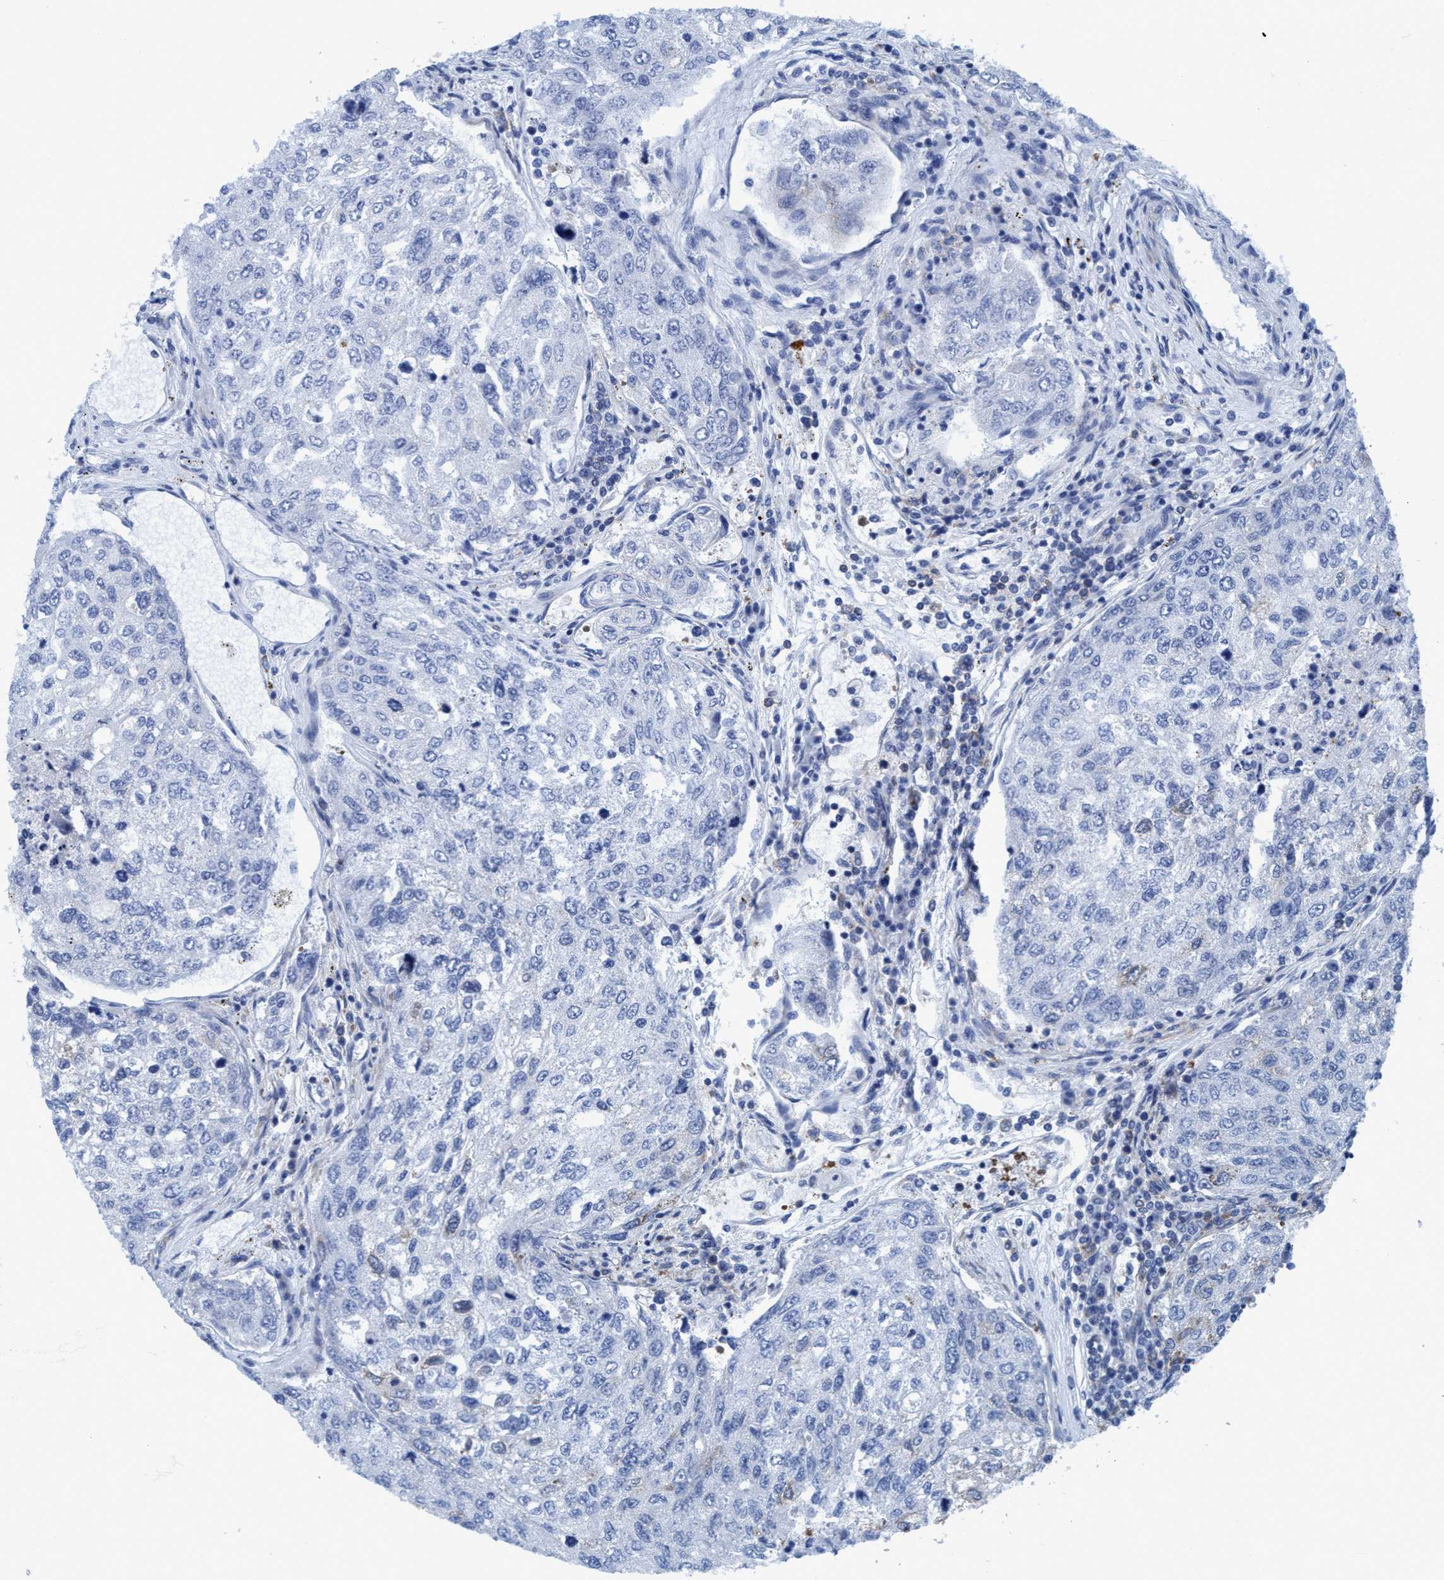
{"staining": {"intensity": "negative", "quantity": "none", "location": "none"}, "tissue": "urothelial cancer", "cell_type": "Tumor cells", "image_type": "cancer", "snomed": [{"axis": "morphology", "description": "Urothelial carcinoma, High grade"}, {"axis": "topography", "description": "Lymph node"}, {"axis": "topography", "description": "Urinary bladder"}], "caption": "Immunohistochemical staining of urothelial carcinoma (high-grade) demonstrates no significant expression in tumor cells. Nuclei are stained in blue.", "gene": "NMT1", "patient": {"sex": "male", "age": 51}}